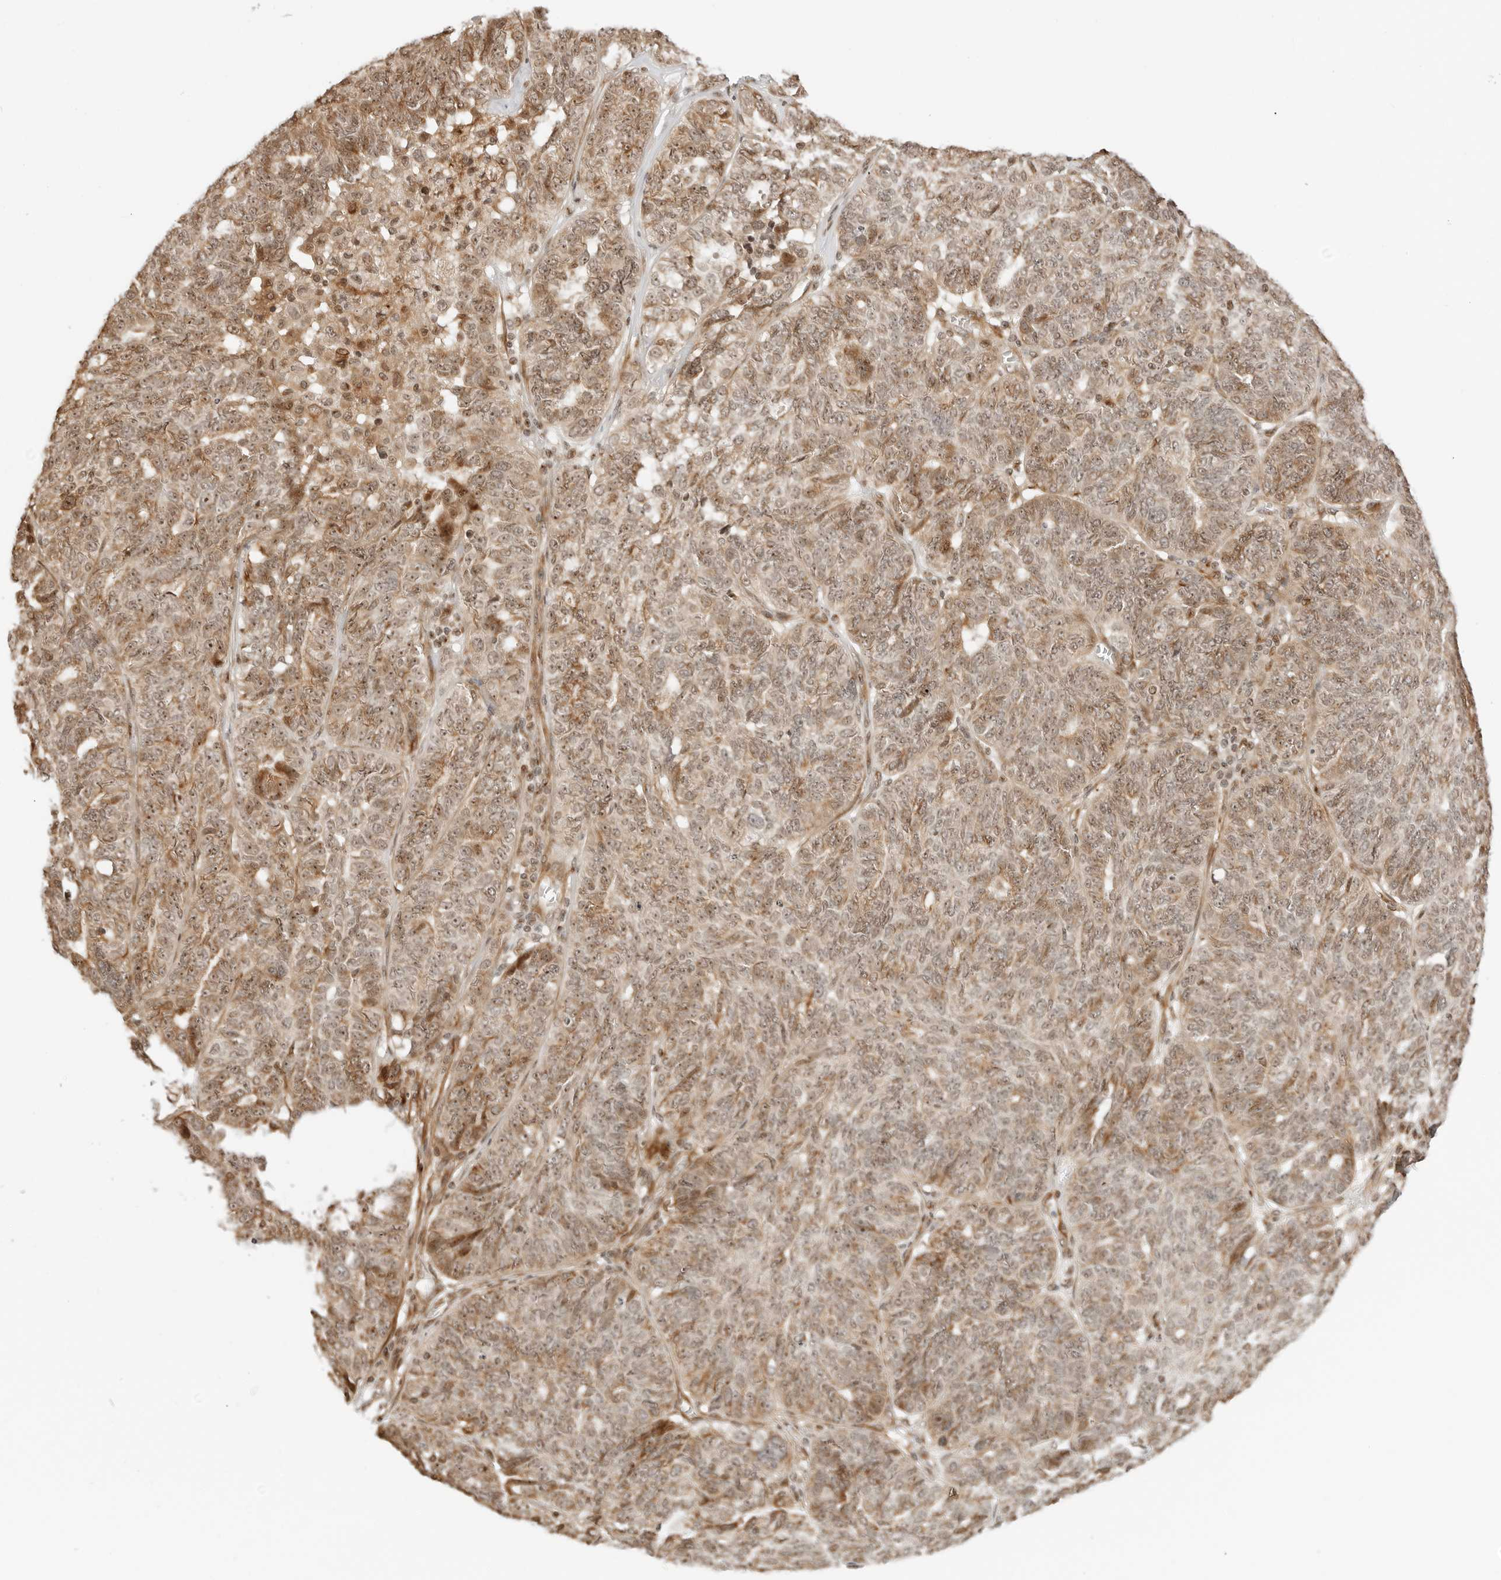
{"staining": {"intensity": "moderate", "quantity": ">75%", "location": "cytoplasmic/membranous,nuclear"}, "tissue": "ovarian cancer", "cell_type": "Tumor cells", "image_type": "cancer", "snomed": [{"axis": "morphology", "description": "Cystadenocarcinoma, serous, NOS"}, {"axis": "topography", "description": "Ovary"}], "caption": "A histopathology image of human ovarian serous cystadenocarcinoma stained for a protein displays moderate cytoplasmic/membranous and nuclear brown staining in tumor cells.", "gene": "GEM", "patient": {"sex": "female", "age": 59}}